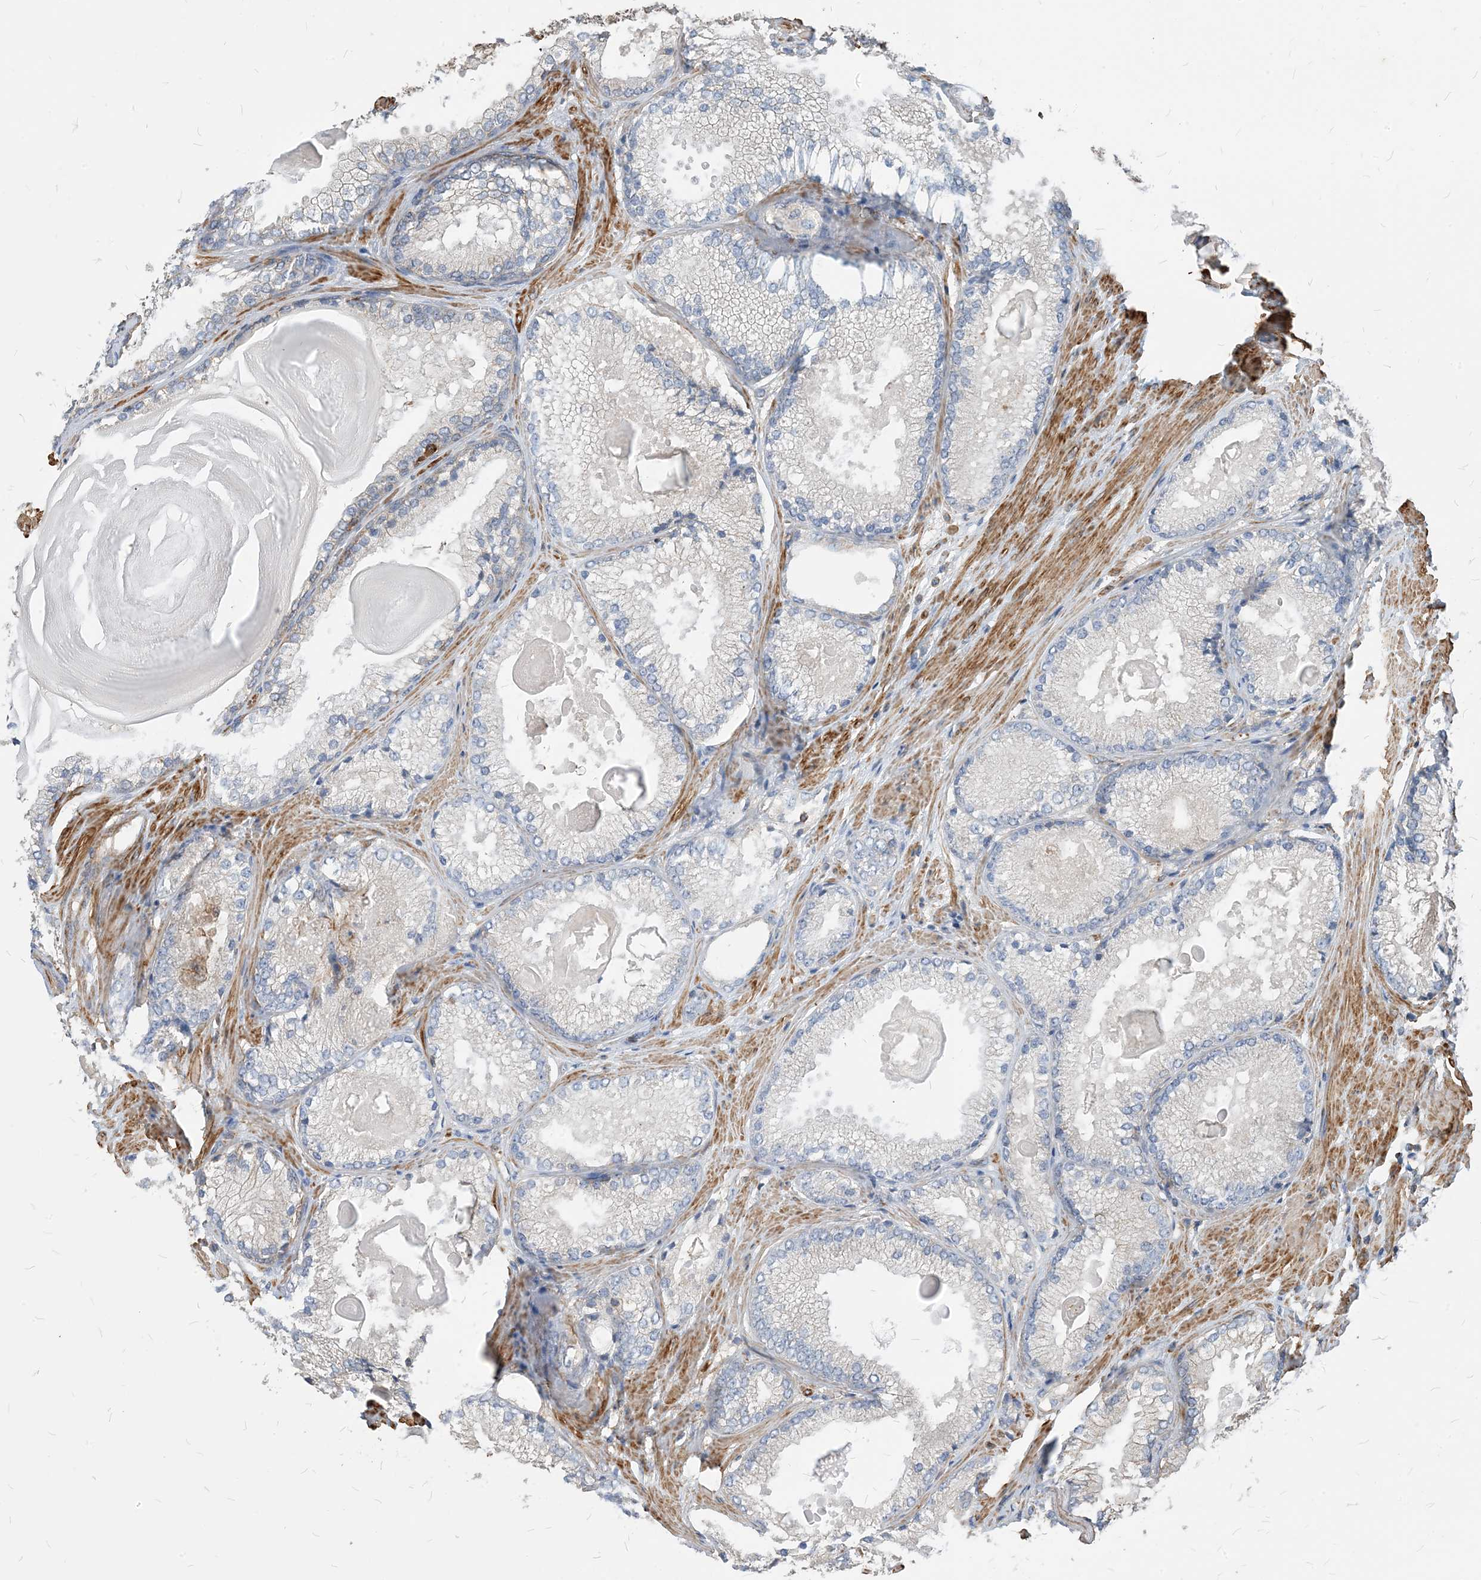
{"staining": {"intensity": "negative", "quantity": "none", "location": "none"}, "tissue": "prostate cancer", "cell_type": "Tumor cells", "image_type": "cancer", "snomed": [{"axis": "morphology", "description": "Adenocarcinoma, High grade"}, {"axis": "topography", "description": "Prostate"}], "caption": "This is an immunohistochemistry histopathology image of high-grade adenocarcinoma (prostate). There is no staining in tumor cells.", "gene": "PARVG", "patient": {"sex": "male", "age": 66}}